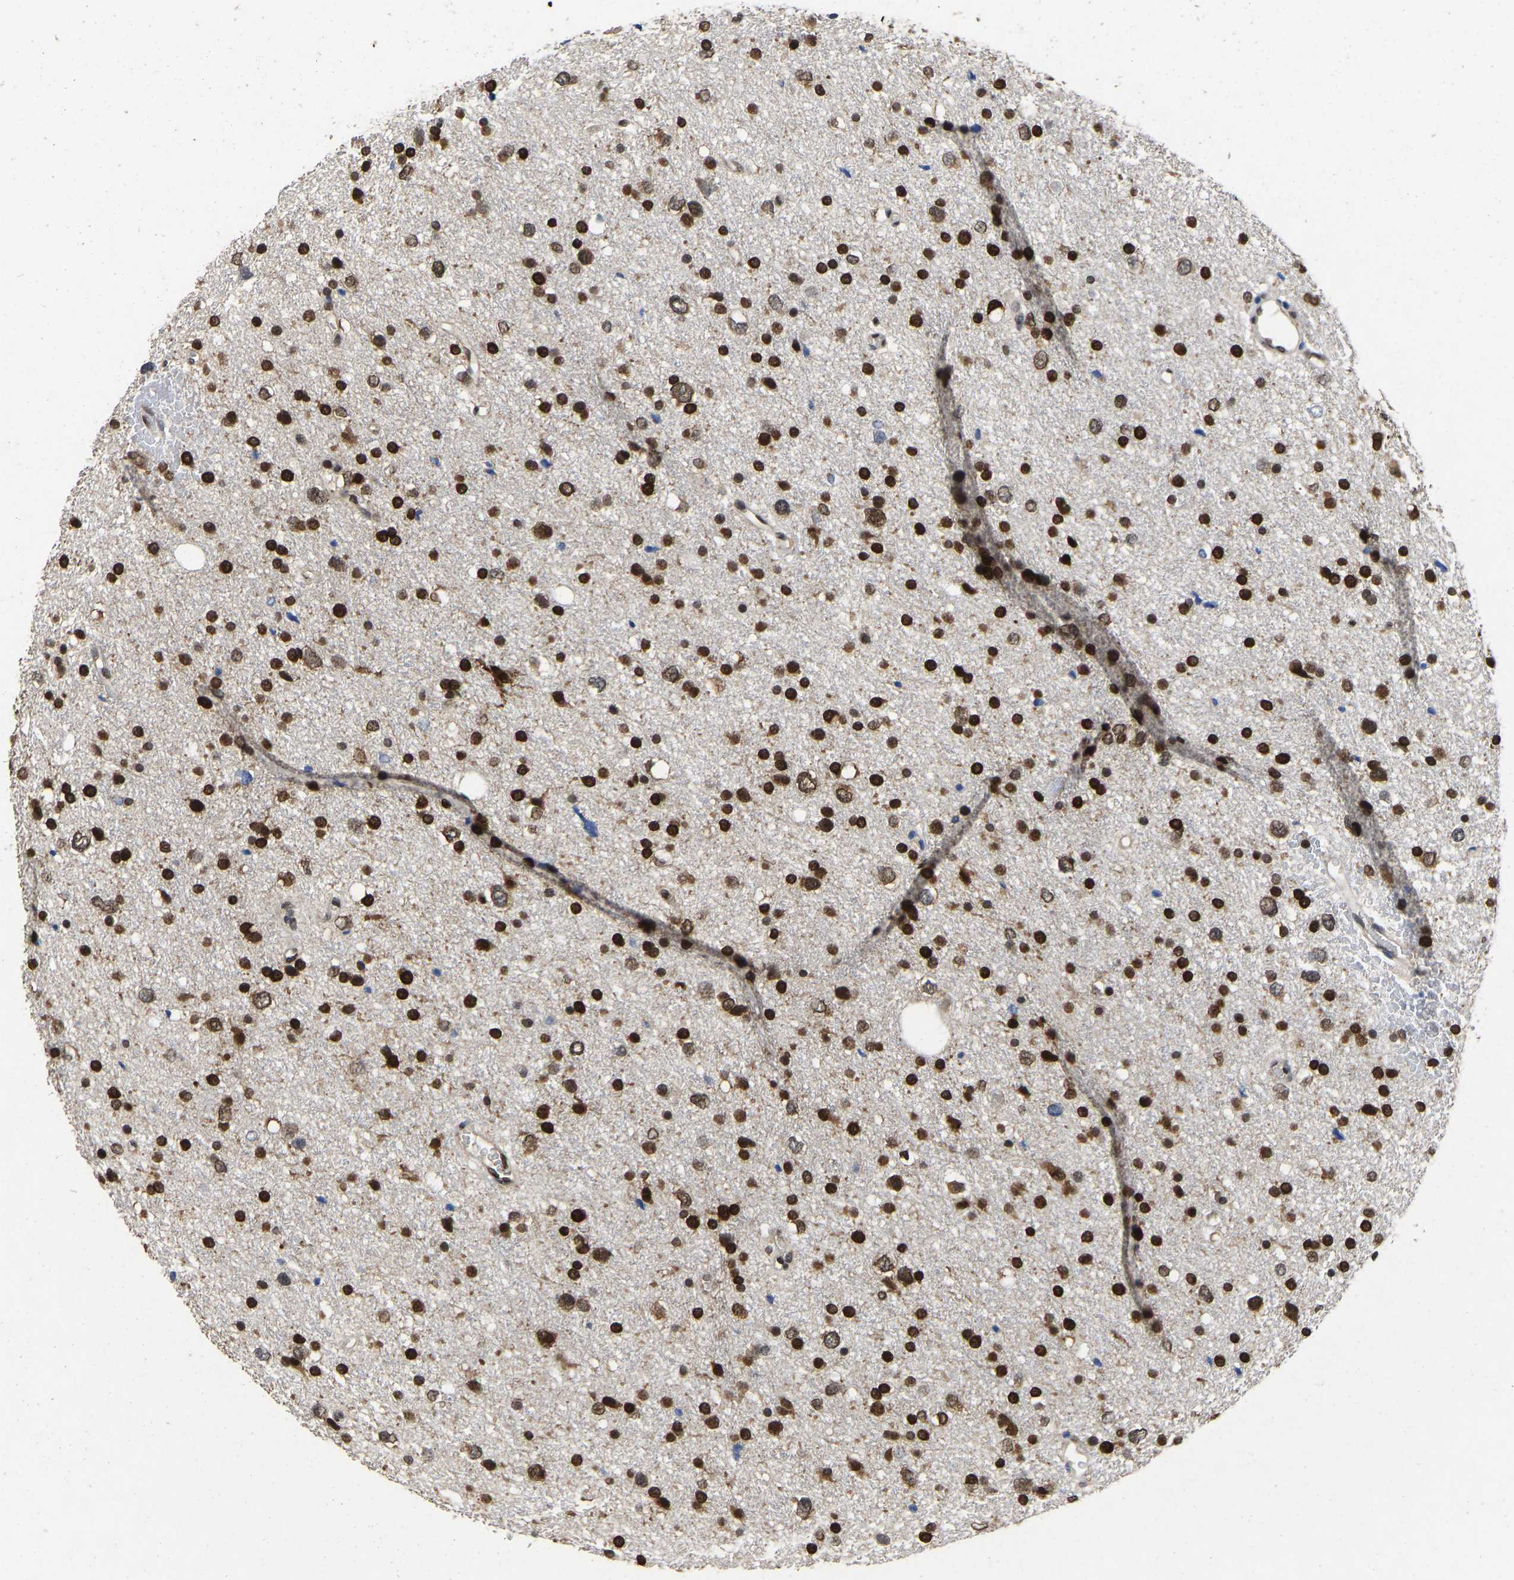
{"staining": {"intensity": "strong", "quantity": ">75%", "location": "nuclear"}, "tissue": "glioma", "cell_type": "Tumor cells", "image_type": "cancer", "snomed": [{"axis": "morphology", "description": "Glioma, malignant, Low grade"}, {"axis": "topography", "description": "Brain"}], "caption": "Malignant glioma (low-grade) tissue reveals strong nuclear staining in about >75% of tumor cells", "gene": "QKI", "patient": {"sex": "female", "age": 37}}